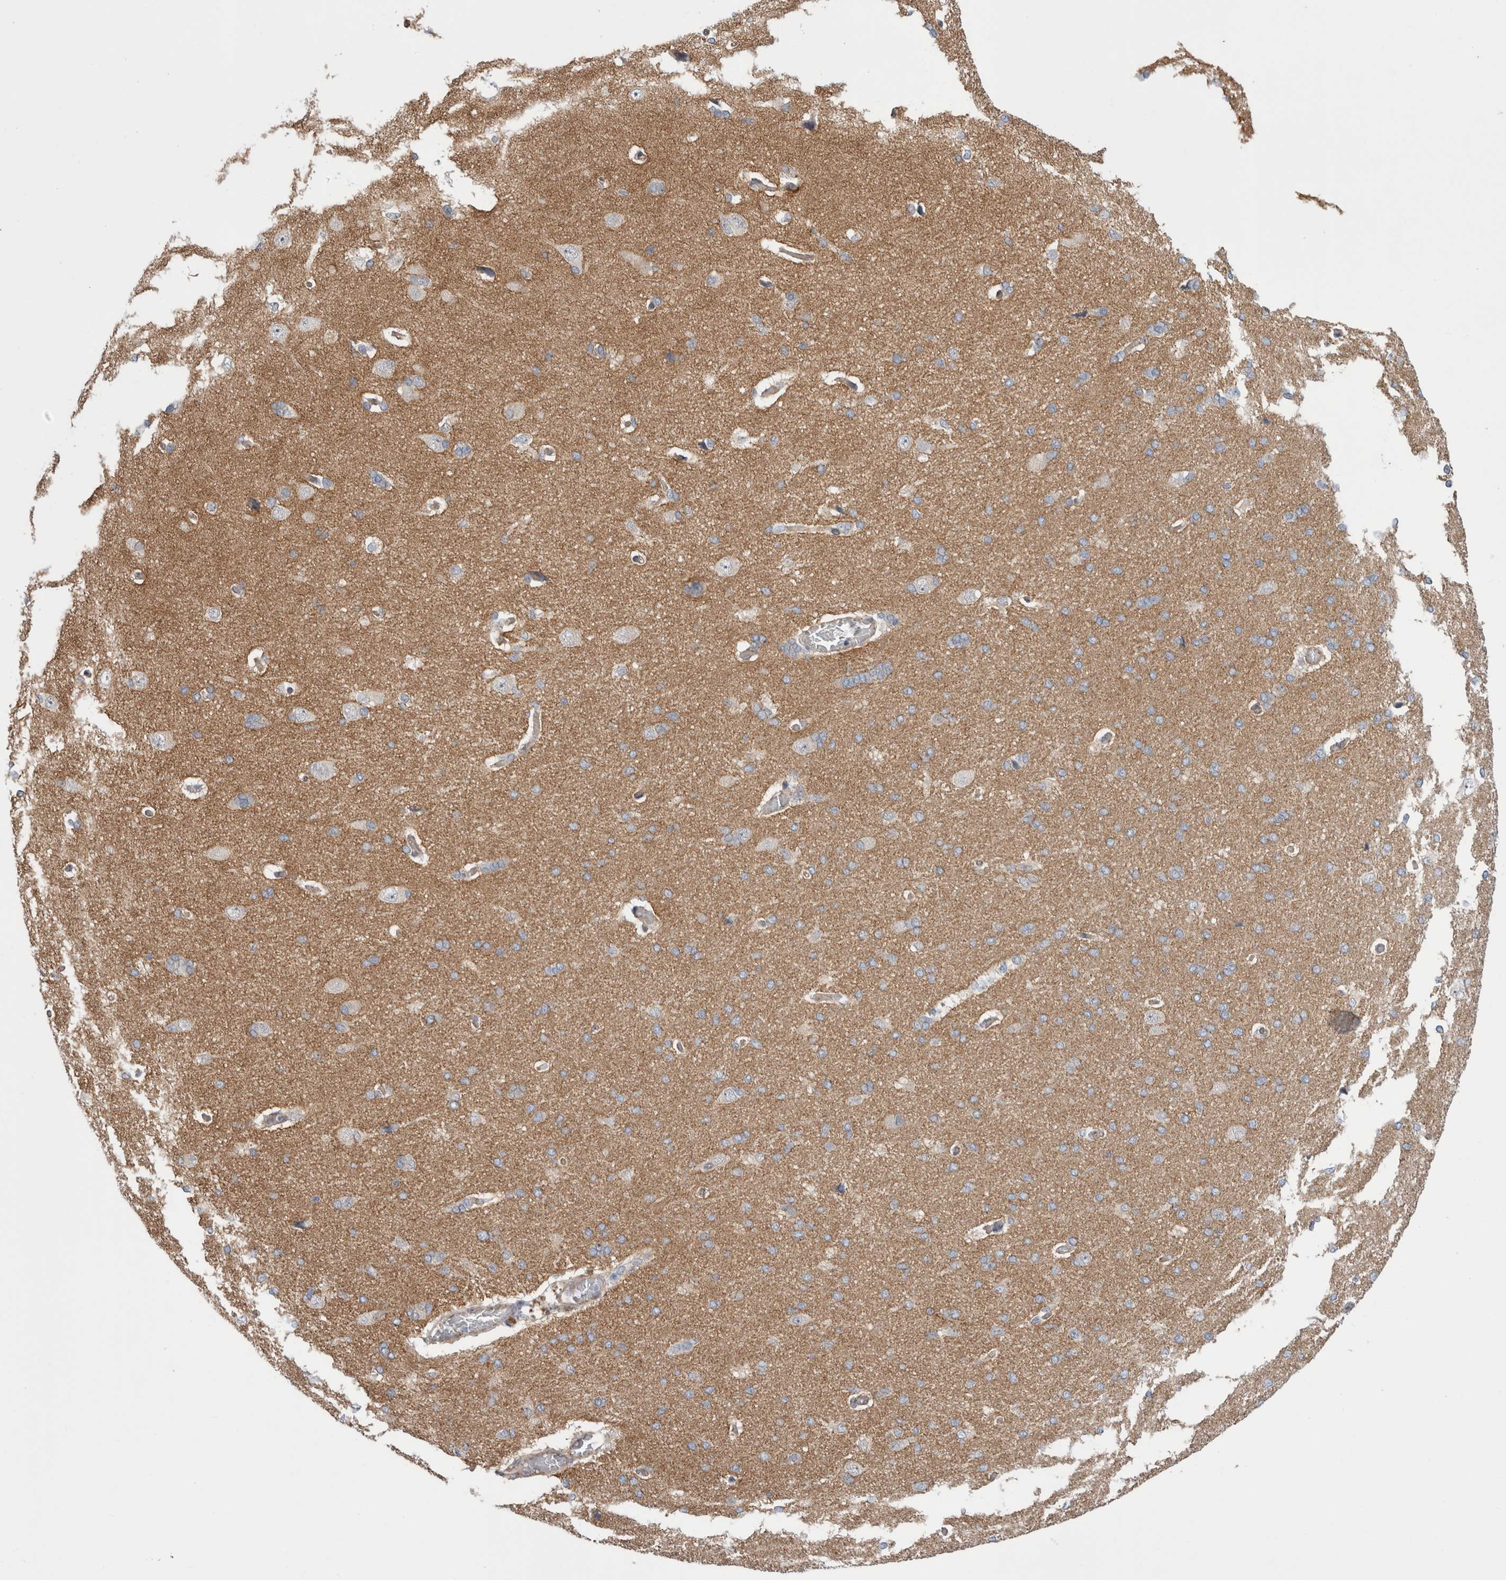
{"staining": {"intensity": "negative", "quantity": "none", "location": "none"}, "tissue": "cerebral cortex", "cell_type": "Endothelial cells", "image_type": "normal", "snomed": [{"axis": "morphology", "description": "Normal tissue, NOS"}, {"axis": "topography", "description": "Cerebral cortex"}], "caption": "This is an immunohistochemistry (IHC) image of benign cerebral cortex. There is no positivity in endothelial cells.", "gene": "TAFA5", "patient": {"sex": "male", "age": 62}}